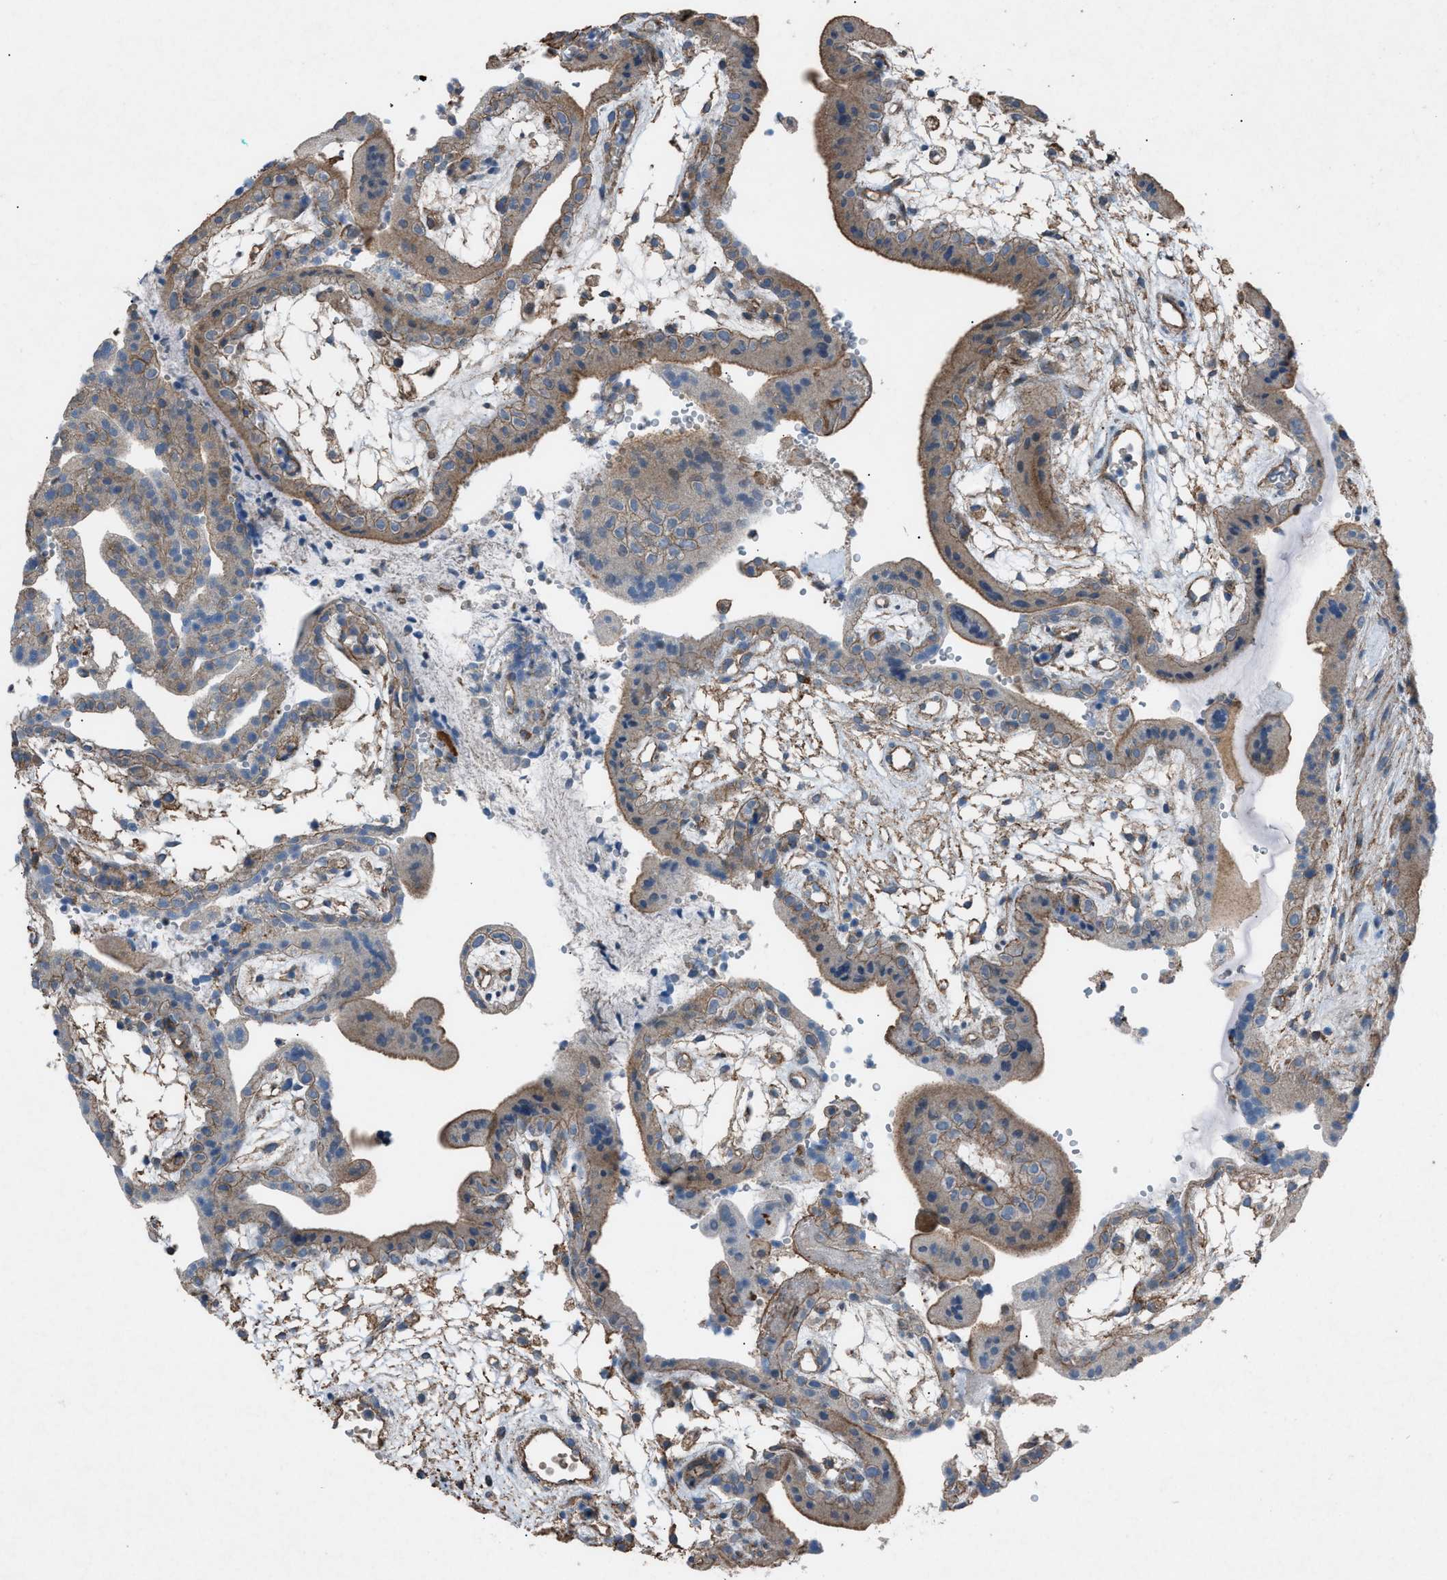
{"staining": {"intensity": "moderate", "quantity": ">75%", "location": "cytoplasmic/membranous"}, "tissue": "placenta", "cell_type": "Trophoblastic cells", "image_type": "normal", "snomed": [{"axis": "morphology", "description": "Normal tissue, NOS"}, {"axis": "topography", "description": "Placenta"}], "caption": "Immunohistochemistry (IHC) of unremarkable placenta shows medium levels of moderate cytoplasmic/membranous staining in approximately >75% of trophoblastic cells.", "gene": "NCK2", "patient": {"sex": "female", "age": 18}}